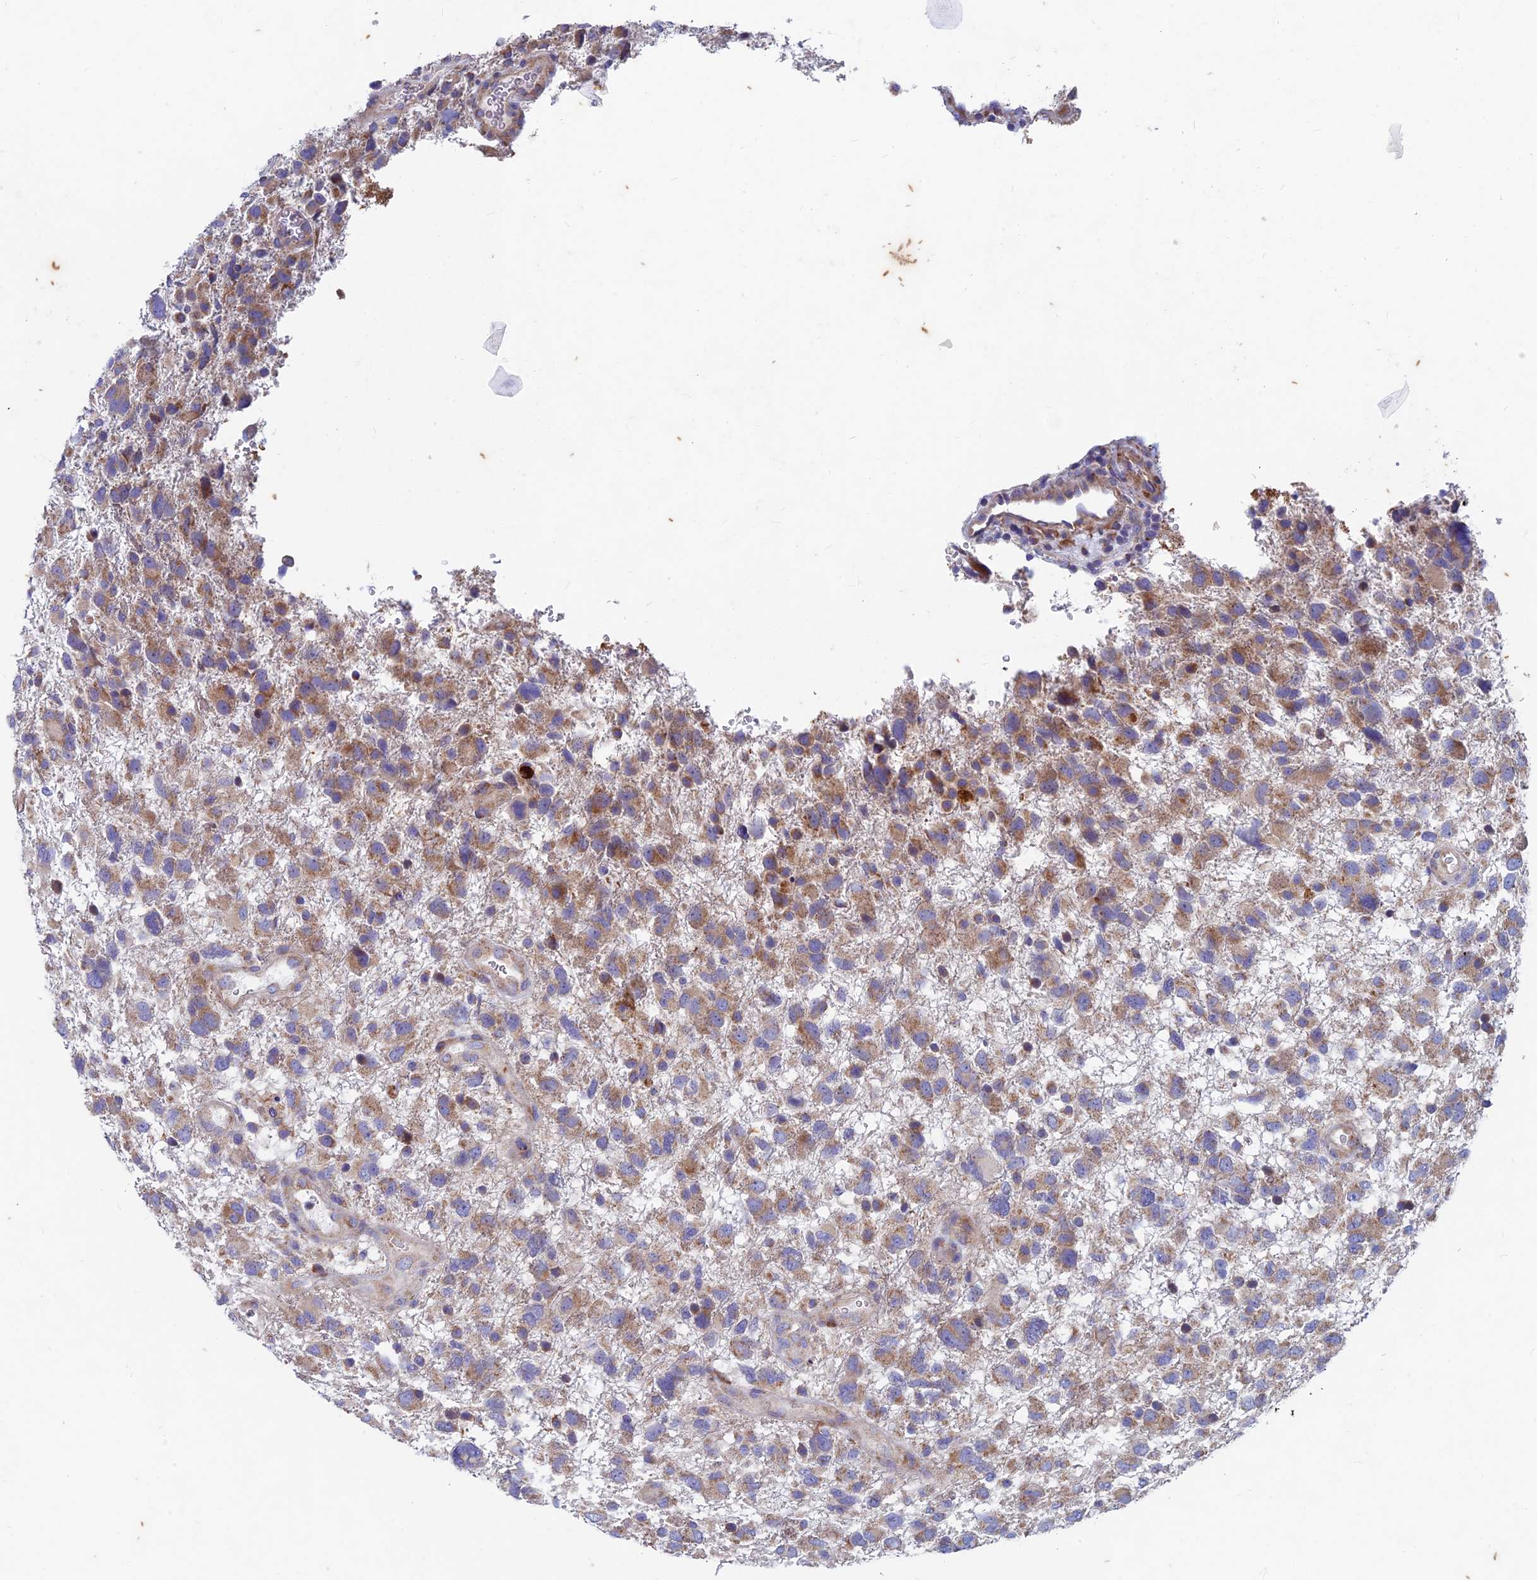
{"staining": {"intensity": "weak", "quantity": ">75%", "location": "cytoplasmic/membranous"}, "tissue": "glioma", "cell_type": "Tumor cells", "image_type": "cancer", "snomed": [{"axis": "morphology", "description": "Glioma, malignant, High grade"}, {"axis": "topography", "description": "Brain"}], "caption": "Immunohistochemical staining of malignant glioma (high-grade) shows low levels of weak cytoplasmic/membranous positivity in about >75% of tumor cells.", "gene": "AP4S1", "patient": {"sex": "male", "age": 61}}